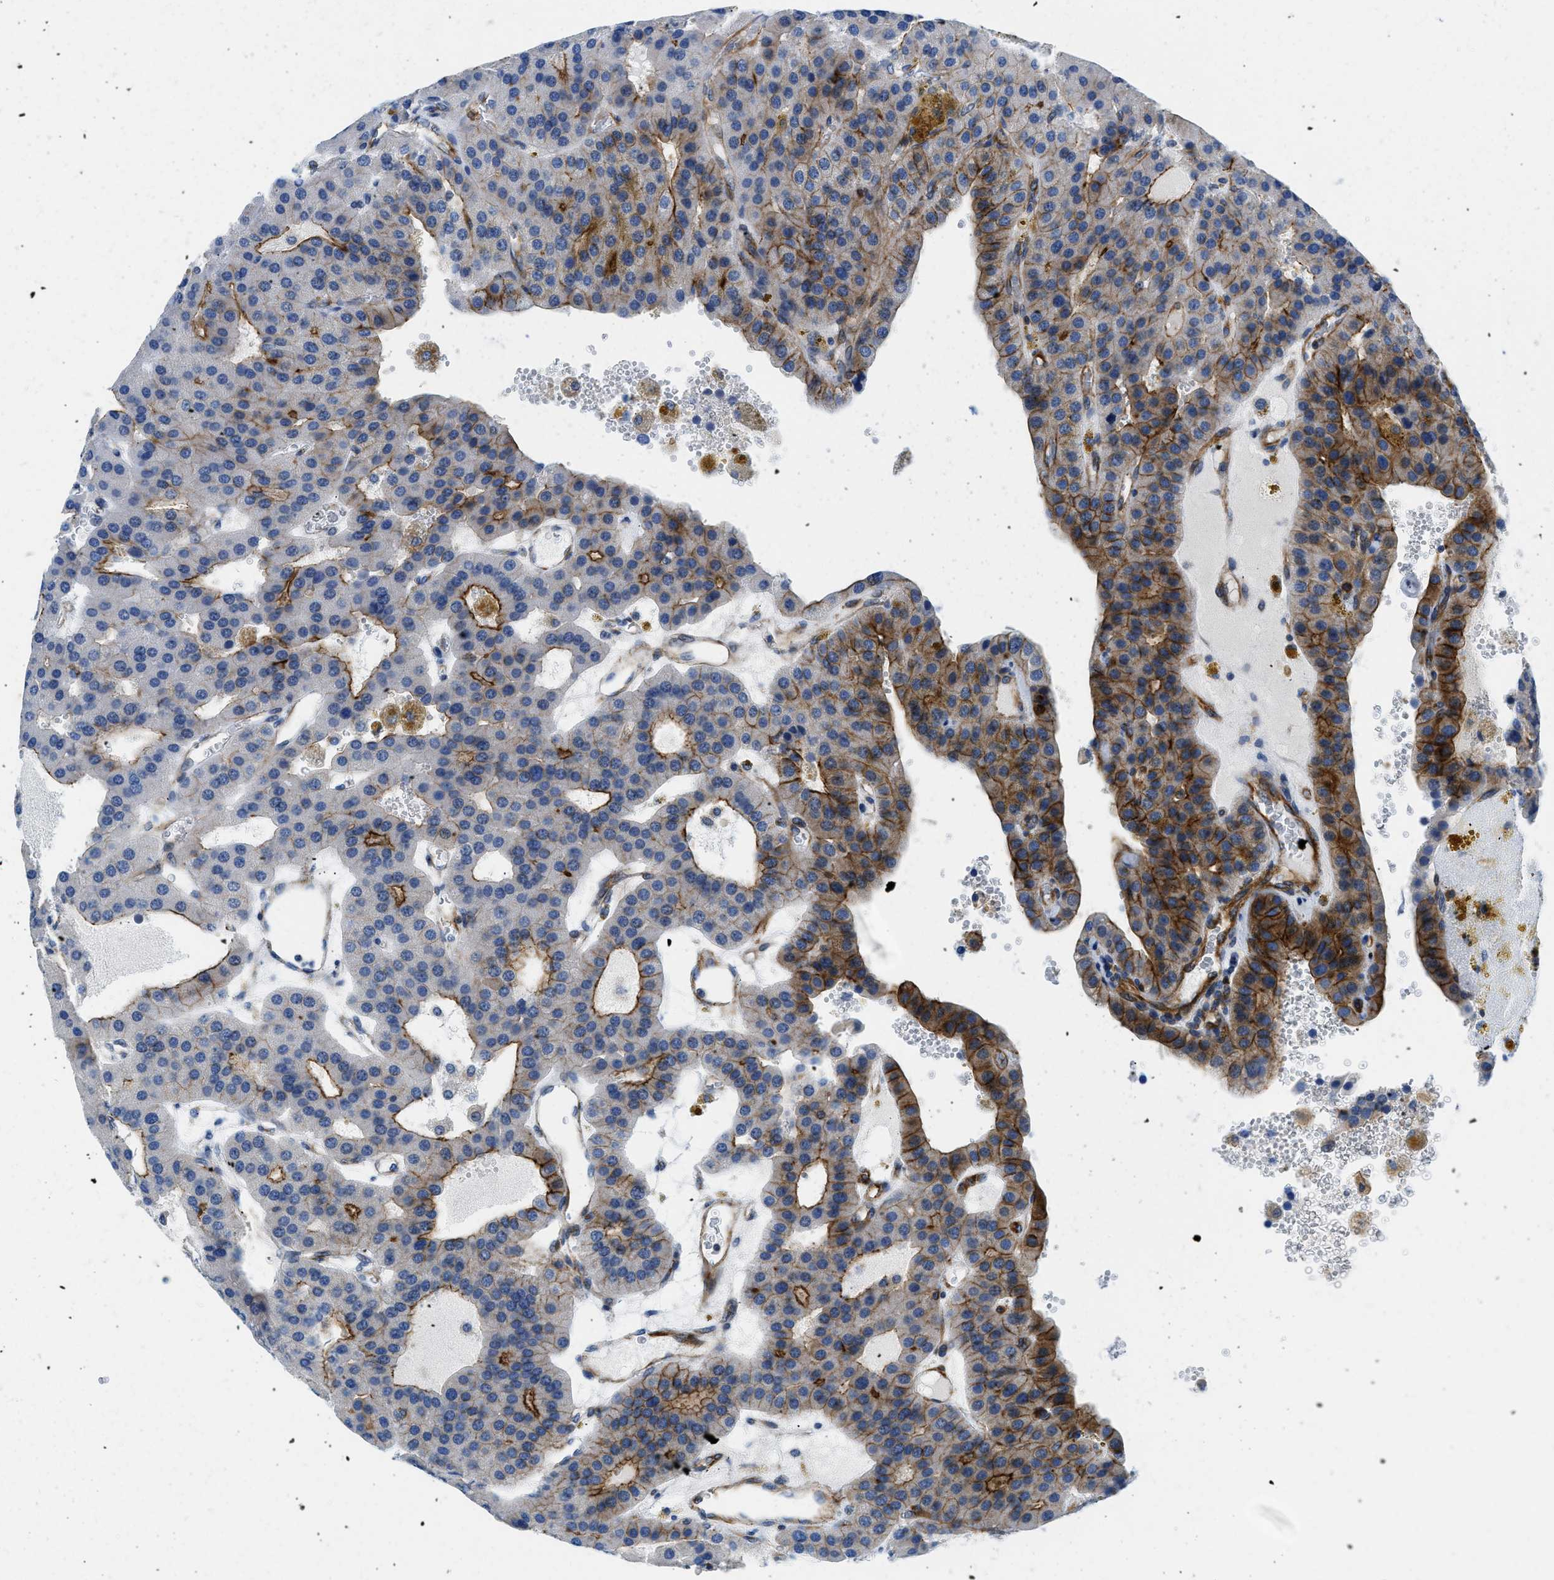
{"staining": {"intensity": "moderate", "quantity": "25%-75%", "location": "cytoplasmic/membranous"}, "tissue": "parathyroid gland", "cell_type": "Glandular cells", "image_type": "normal", "snomed": [{"axis": "morphology", "description": "Normal tissue, NOS"}, {"axis": "morphology", "description": "Adenoma, NOS"}, {"axis": "topography", "description": "Parathyroid gland"}], "caption": "Moderate cytoplasmic/membranous expression for a protein is identified in approximately 25%-75% of glandular cells of benign parathyroid gland using immunohistochemistry (IHC).", "gene": "CUTA", "patient": {"sex": "female", "age": 86}}